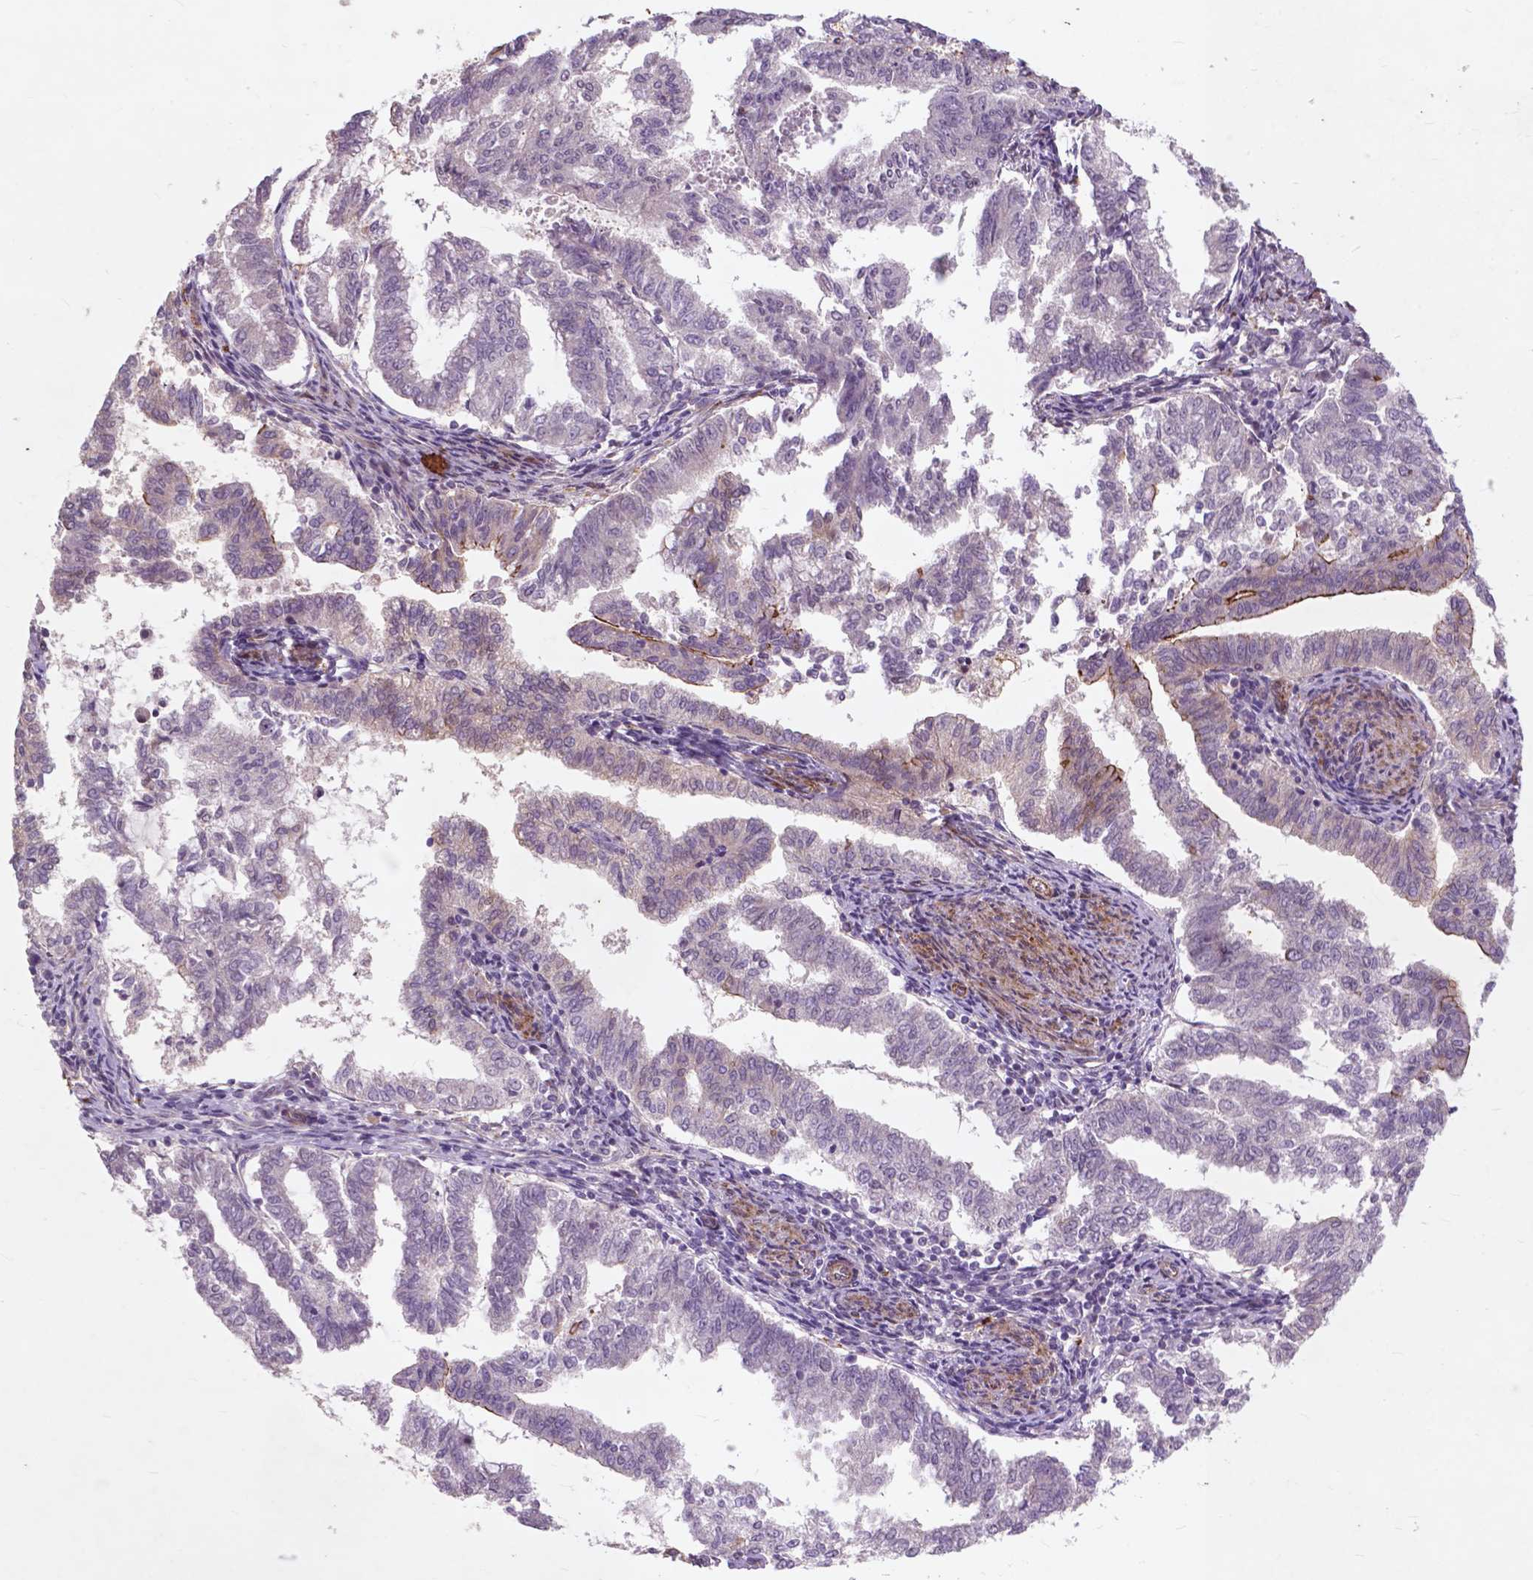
{"staining": {"intensity": "moderate", "quantity": "<25%", "location": "cytoplasmic/membranous"}, "tissue": "endometrial cancer", "cell_type": "Tumor cells", "image_type": "cancer", "snomed": [{"axis": "morphology", "description": "Adenocarcinoma, NOS"}, {"axis": "topography", "description": "Endometrium"}], "caption": "DAB immunohistochemical staining of human endometrial cancer demonstrates moderate cytoplasmic/membranous protein staining in approximately <25% of tumor cells. The protein is stained brown, and the nuclei are stained in blue (DAB (3,3'-diaminobenzidine) IHC with brightfield microscopy, high magnification).", "gene": "RFPL4B", "patient": {"sex": "female", "age": 79}}